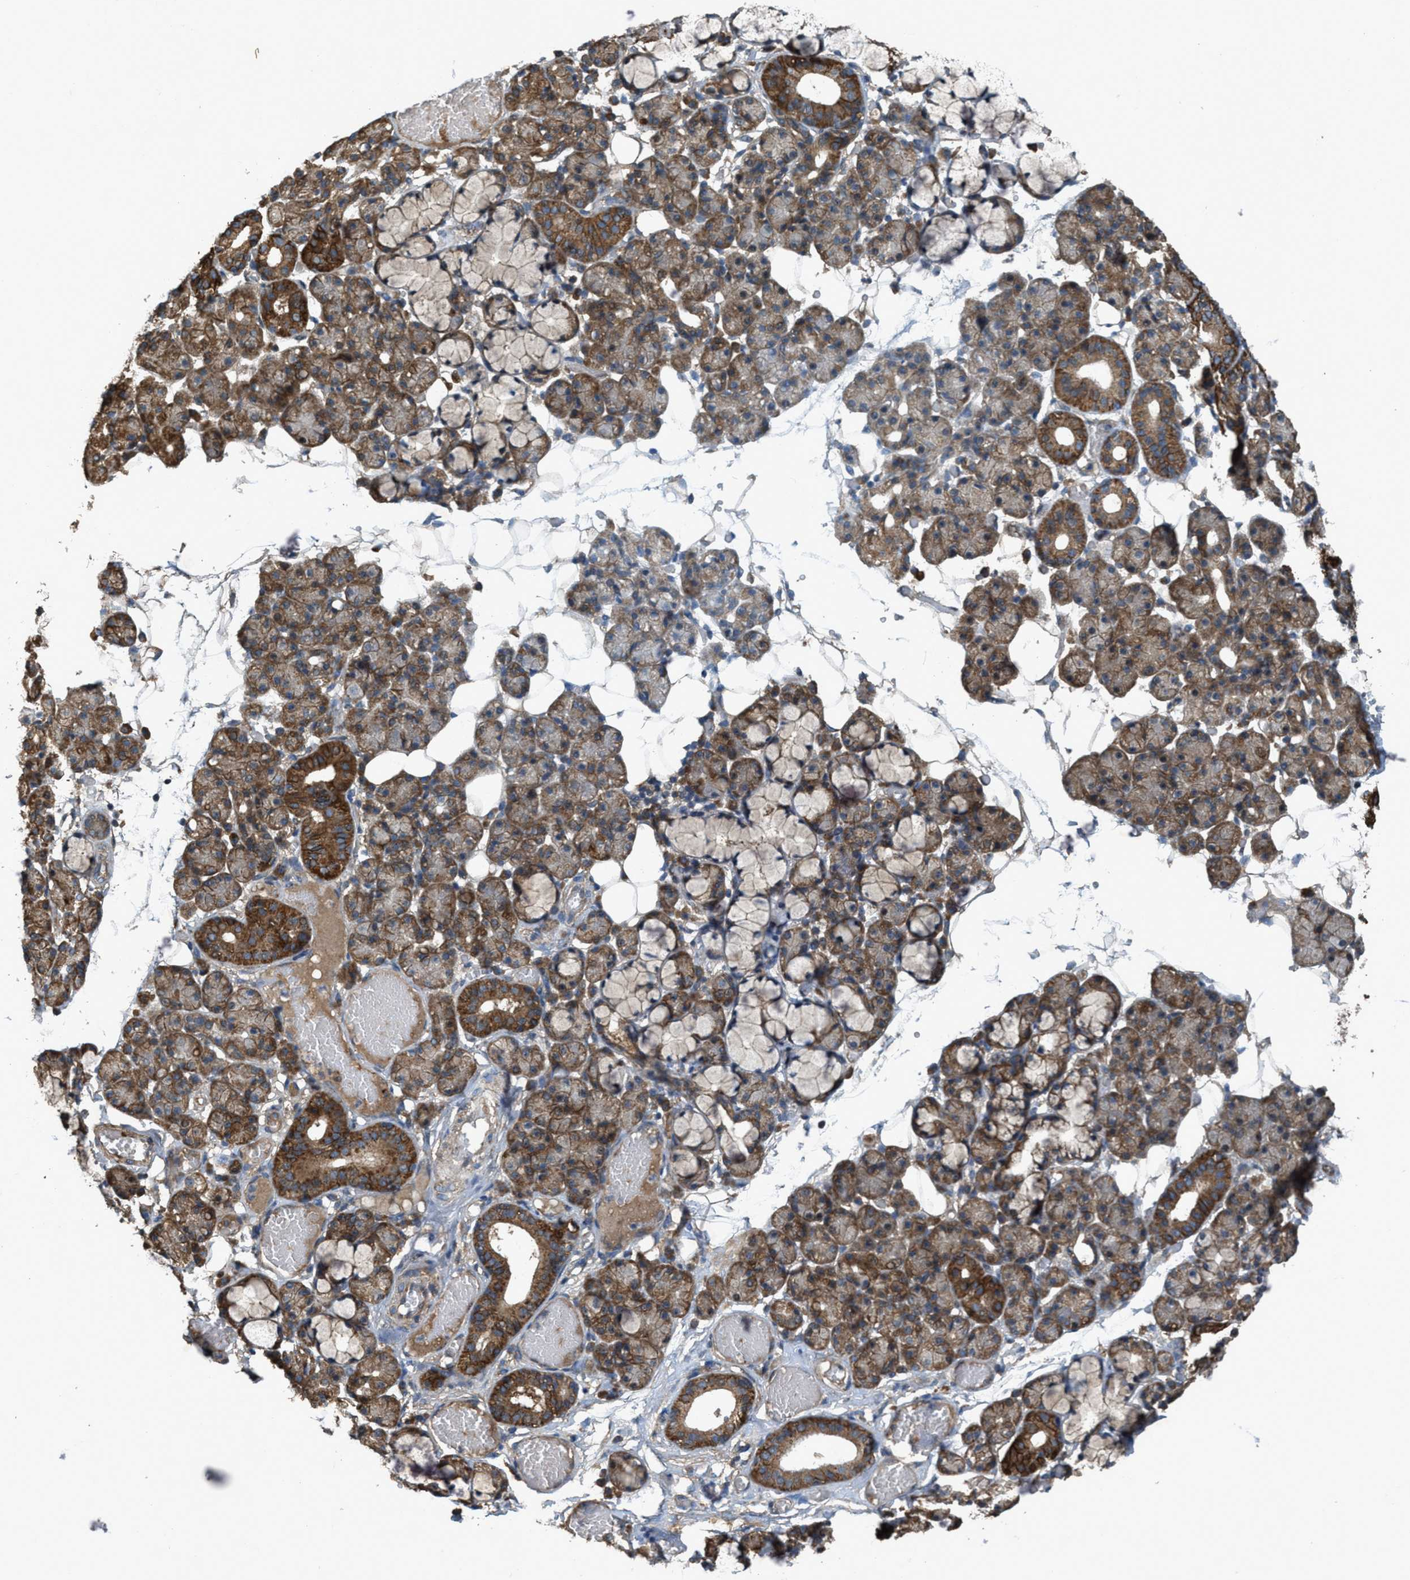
{"staining": {"intensity": "strong", "quantity": "25%-75%", "location": "cytoplasmic/membranous"}, "tissue": "salivary gland", "cell_type": "Glandular cells", "image_type": "normal", "snomed": [{"axis": "morphology", "description": "Normal tissue, NOS"}, {"axis": "topography", "description": "Salivary gland"}], "caption": "Immunohistochemistry (IHC) of benign human salivary gland exhibits high levels of strong cytoplasmic/membranous staining in approximately 25%-75% of glandular cells. Nuclei are stained in blue.", "gene": "PDP2", "patient": {"sex": "male", "age": 63}}